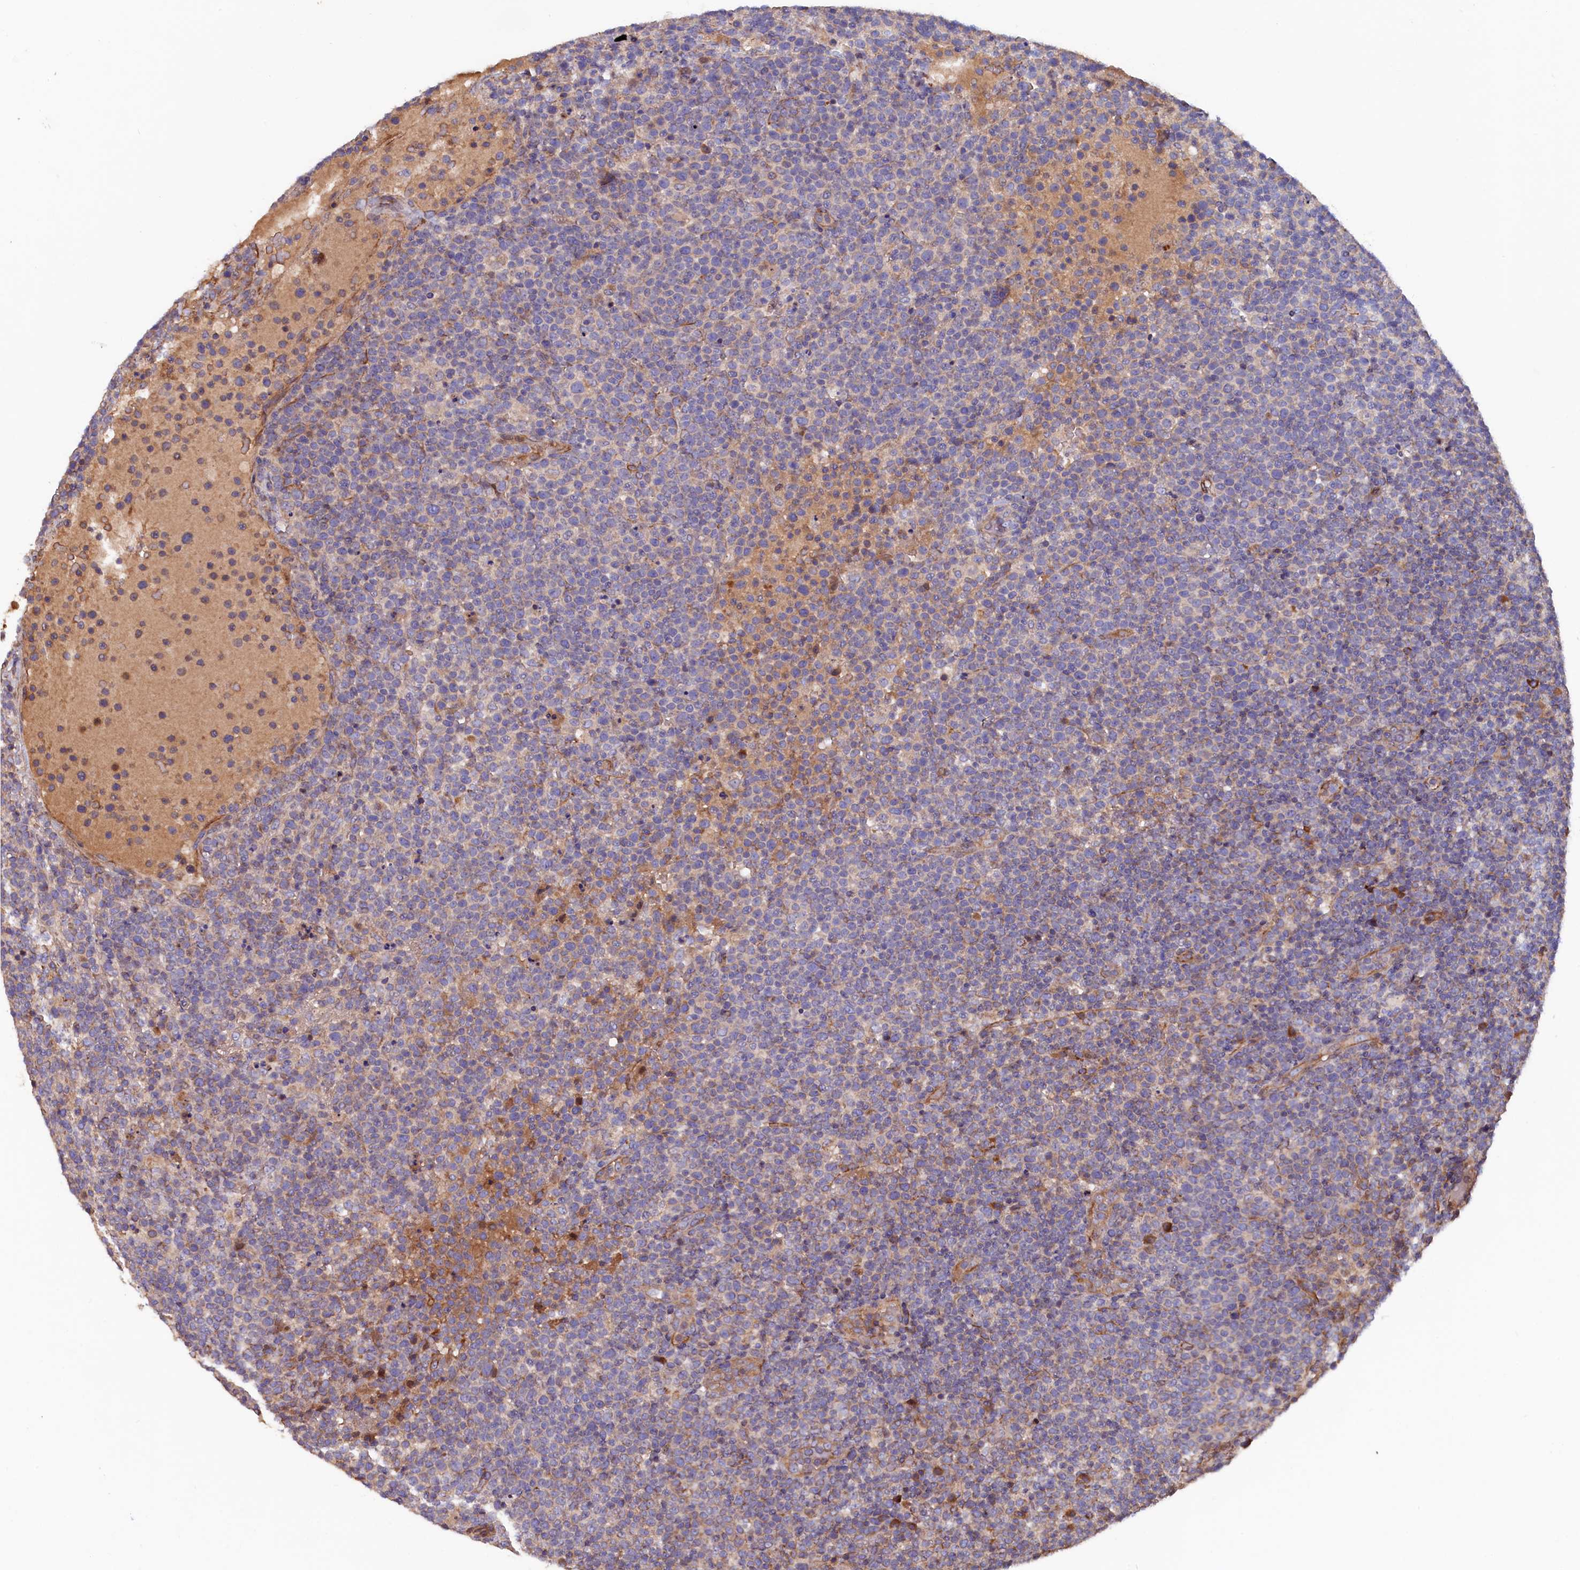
{"staining": {"intensity": "negative", "quantity": "none", "location": "none"}, "tissue": "lymphoma", "cell_type": "Tumor cells", "image_type": "cancer", "snomed": [{"axis": "morphology", "description": "Malignant lymphoma, non-Hodgkin's type, High grade"}, {"axis": "topography", "description": "Lymph node"}], "caption": "This is a photomicrograph of immunohistochemistry staining of lymphoma, which shows no expression in tumor cells.", "gene": "GREB1L", "patient": {"sex": "male", "age": 61}}